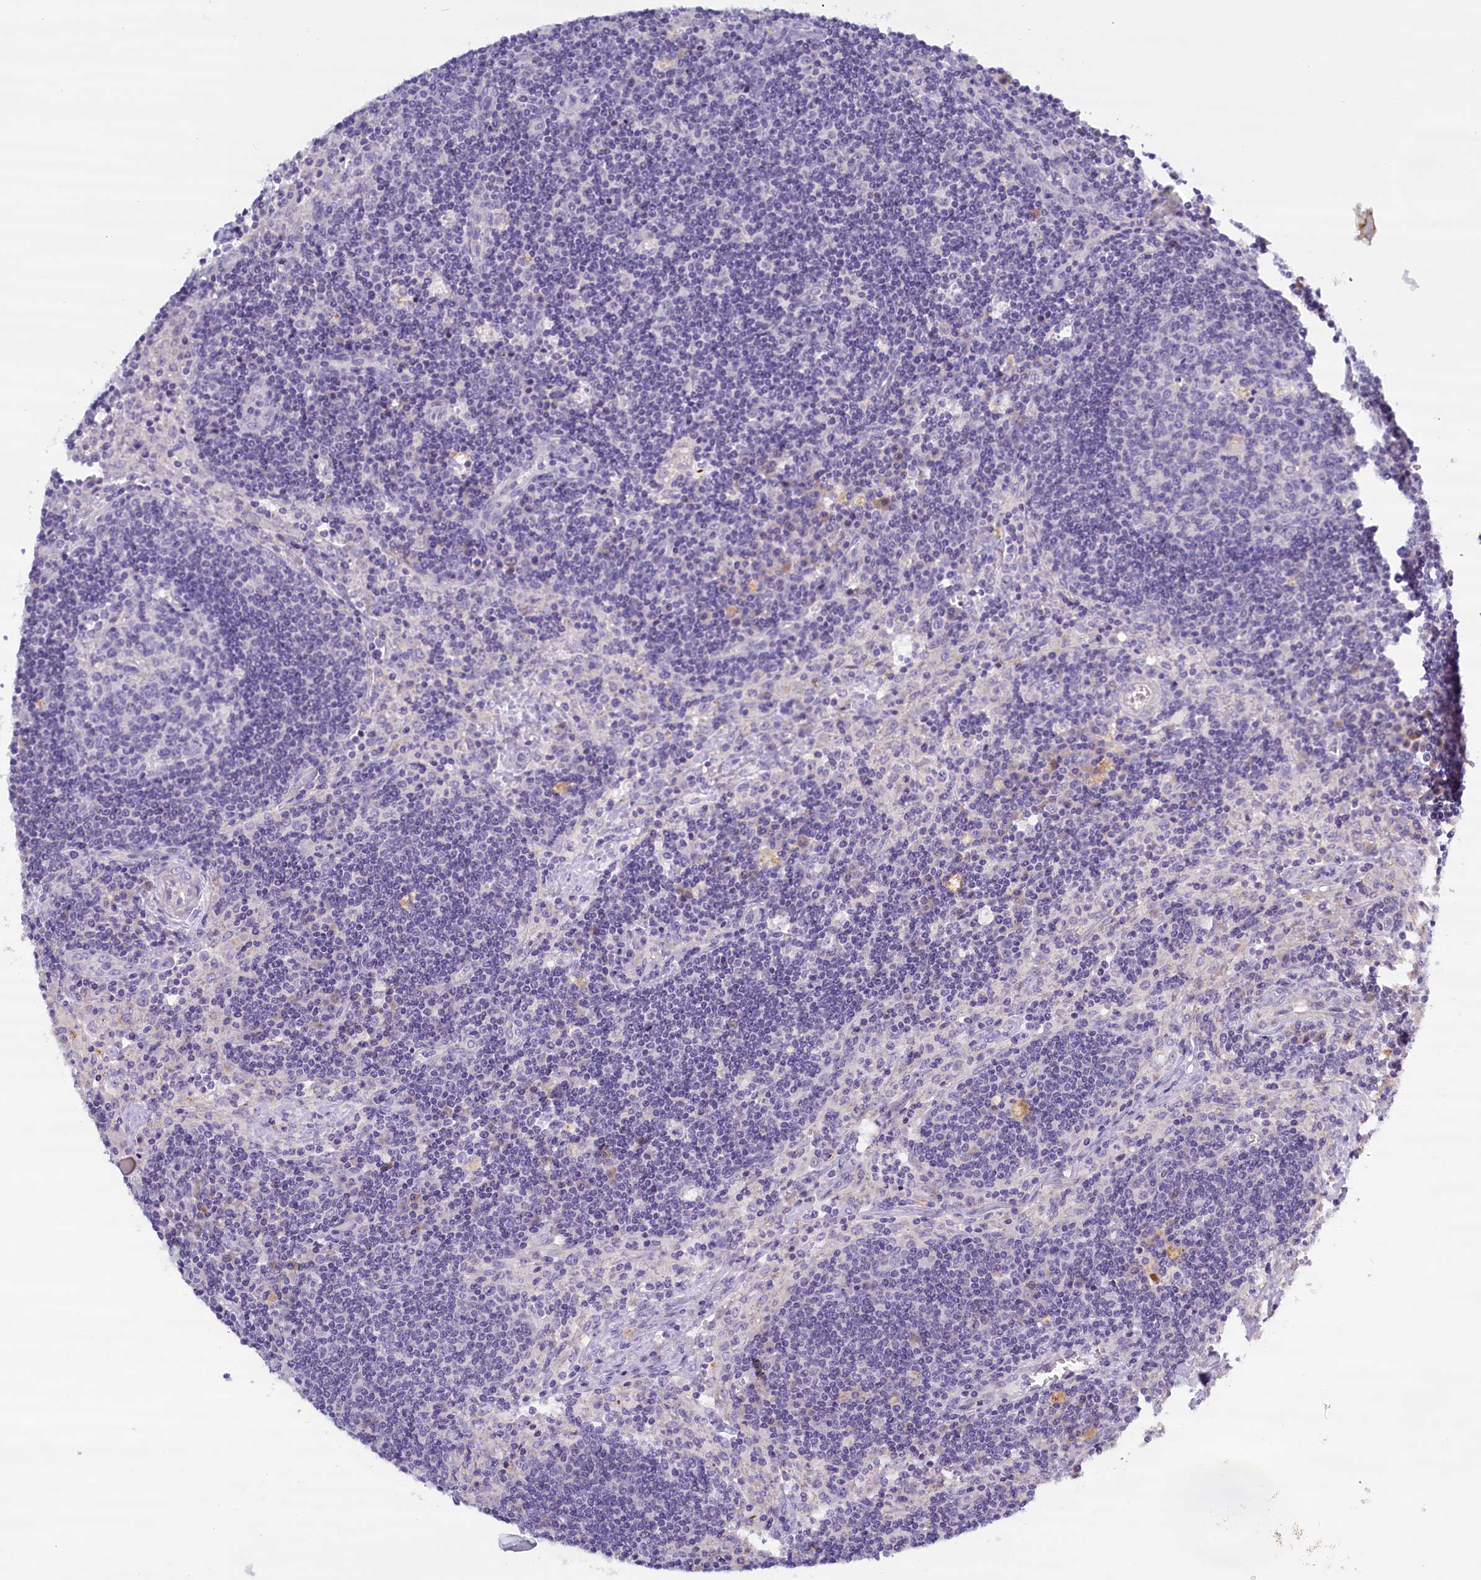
{"staining": {"intensity": "negative", "quantity": "none", "location": "none"}, "tissue": "lymph node", "cell_type": "Germinal center cells", "image_type": "normal", "snomed": [{"axis": "morphology", "description": "Normal tissue, NOS"}, {"axis": "topography", "description": "Lymph node"}], "caption": "High power microscopy photomicrograph of an immunohistochemistry (IHC) micrograph of normal lymph node, revealing no significant staining in germinal center cells.", "gene": "RTTN", "patient": {"sex": "male", "age": 58}}